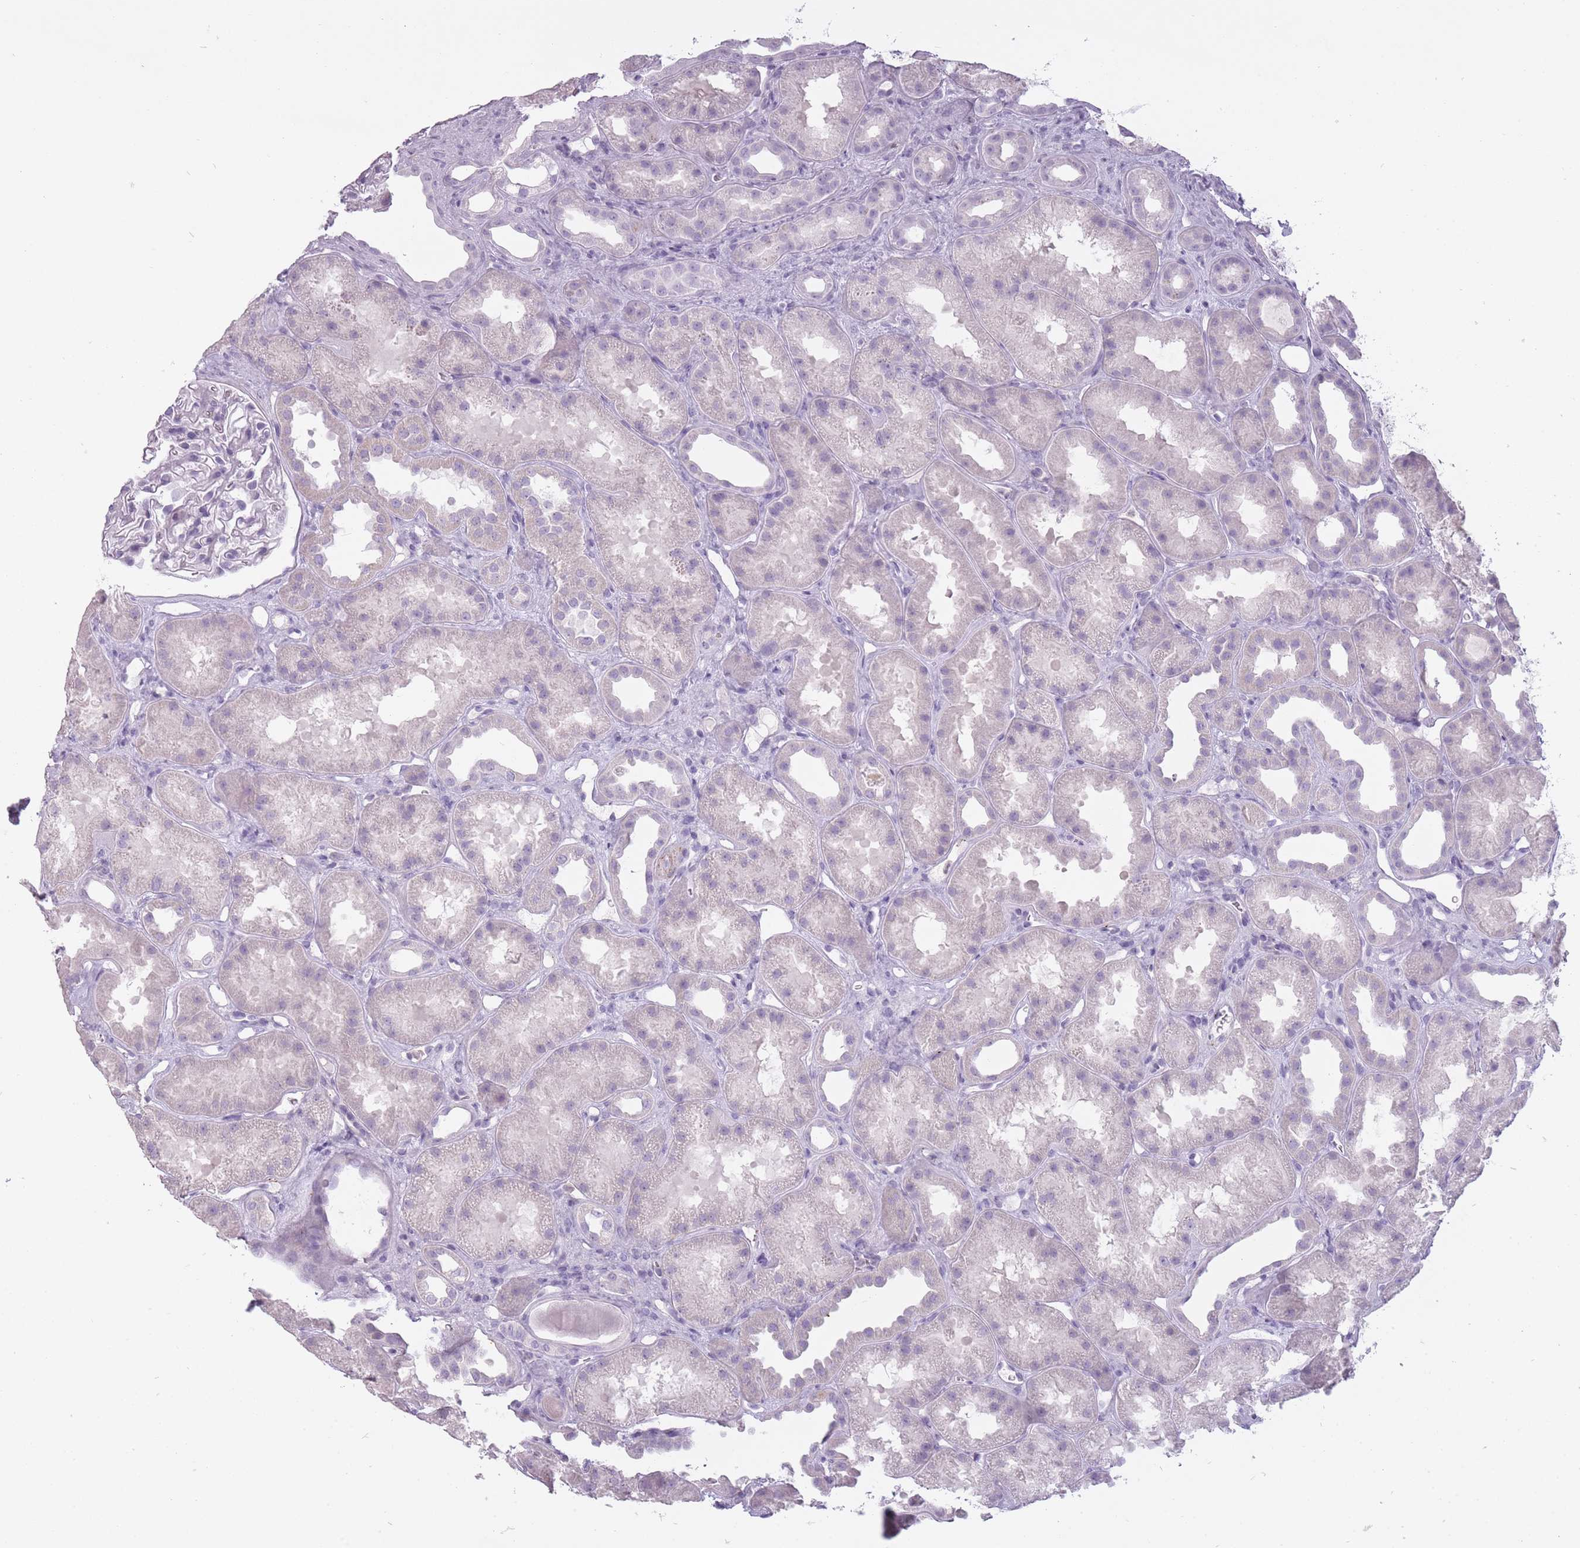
{"staining": {"intensity": "negative", "quantity": "none", "location": "none"}, "tissue": "kidney", "cell_type": "Cells in glomeruli", "image_type": "normal", "snomed": [{"axis": "morphology", "description": "Normal tissue, NOS"}, {"axis": "topography", "description": "Kidney"}], "caption": "Kidney stained for a protein using immunohistochemistry demonstrates no positivity cells in glomeruli.", "gene": "RFX4", "patient": {"sex": "male", "age": 61}}